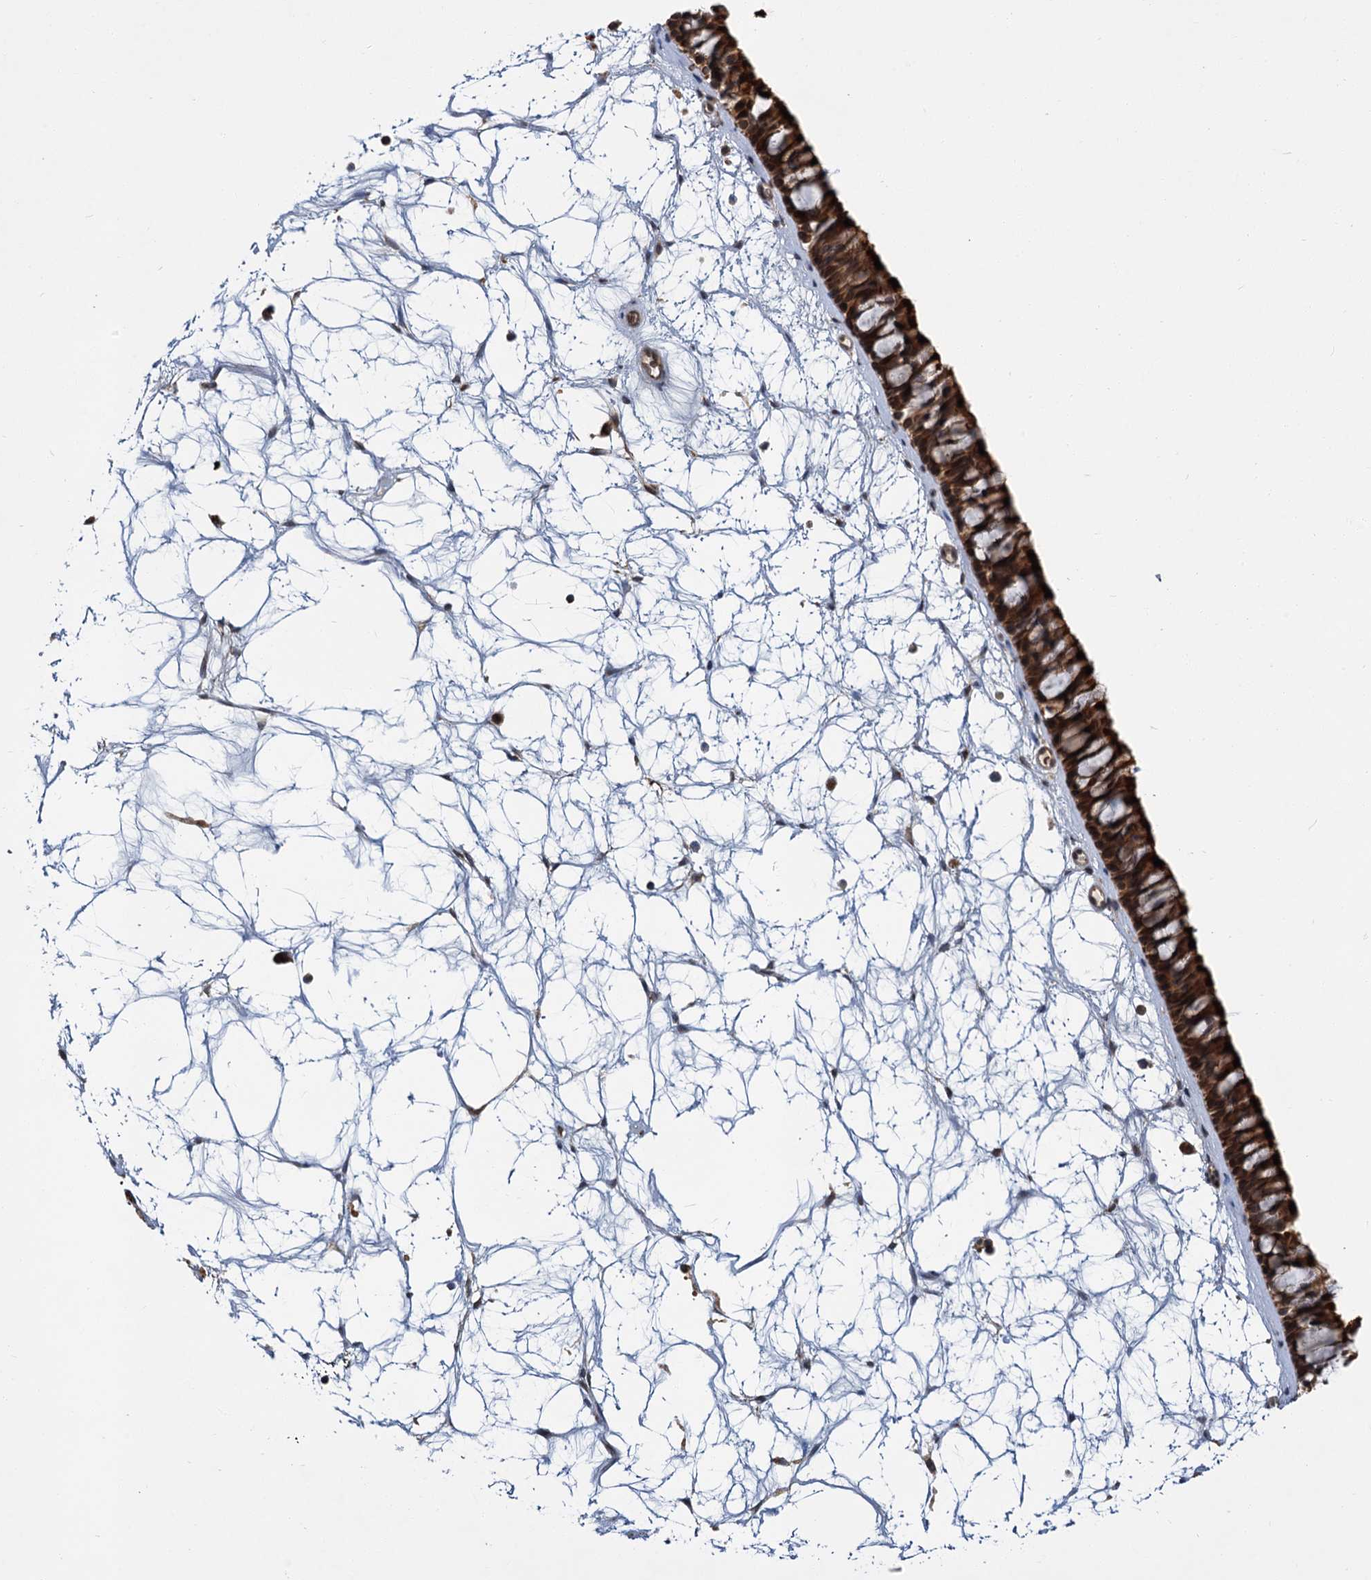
{"staining": {"intensity": "strong", "quantity": ">75%", "location": "cytoplasmic/membranous"}, "tissue": "nasopharynx", "cell_type": "Respiratory epithelial cells", "image_type": "normal", "snomed": [{"axis": "morphology", "description": "Normal tissue, NOS"}, {"axis": "topography", "description": "Nasopharynx"}], "caption": "Immunohistochemistry (IHC) of normal nasopharynx exhibits high levels of strong cytoplasmic/membranous staining in about >75% of respiratory epithelial cells. (DAB (3,3'-diaminobenzidine) IHC, brown staining for protein, blue staining for nuclei).", "gene": "APBA2", "patient": {"sex": "male", "age": 64}}